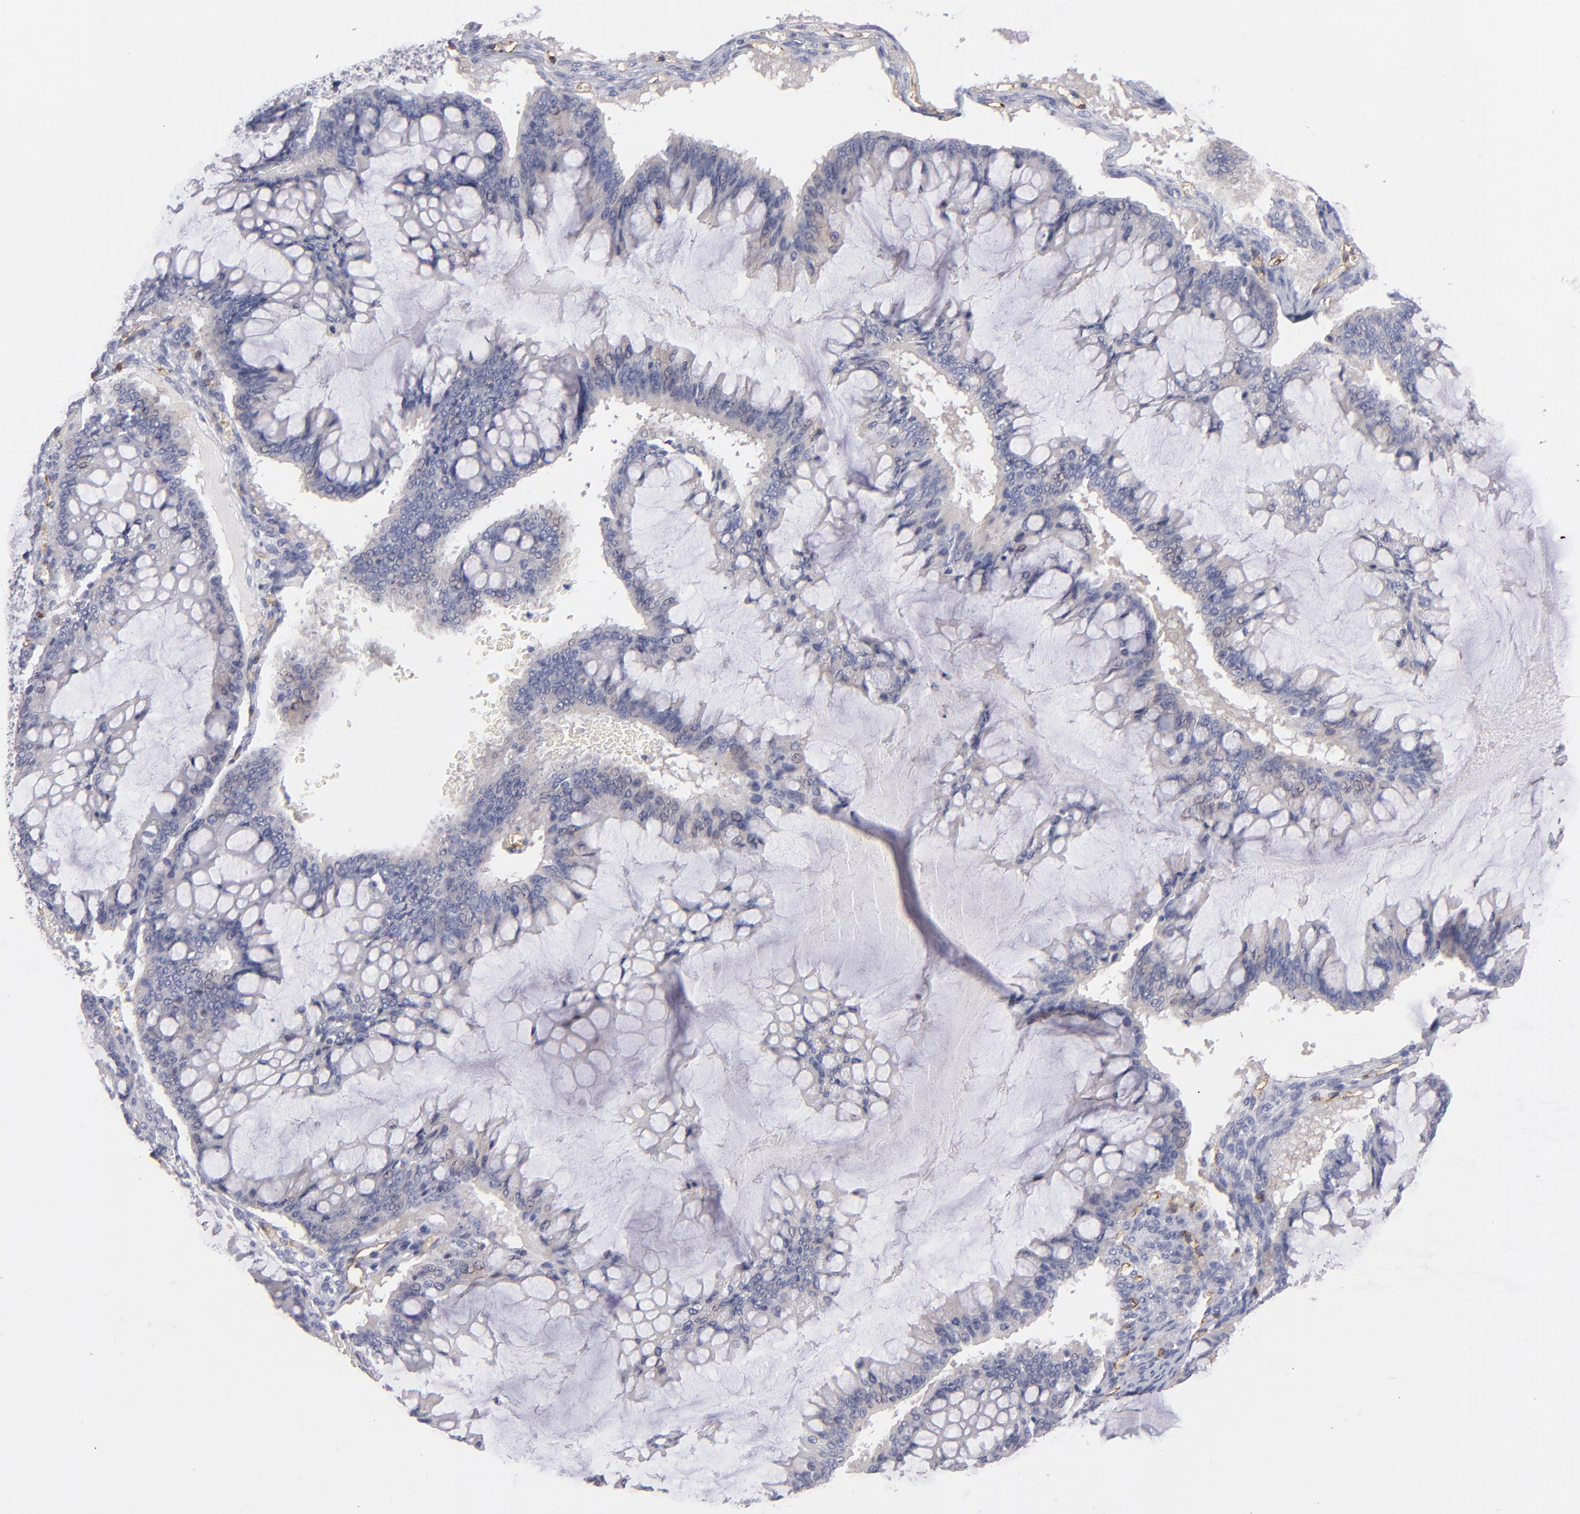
{"staining": {"intensity": "negative", "quantity": "none", "location": "none"}, "tissue": "ovarian cancer", "cell_type": "Tumor cells", "image_type": "cancer", "snomed": [{"axis": "morphology", "description": "Cystadenocarcinoma, mucinous, NOS"}, {"axis": "topography", "description": "Ovary"}], "caption": "IHC photomicrograph of mucinous cystadenocarcinoma (ovarian) stained for a protein (brown), which reveals no staining in tumor cells.", "gene": "PLVAP", "patient": {"sex": "female", "age": 73}}